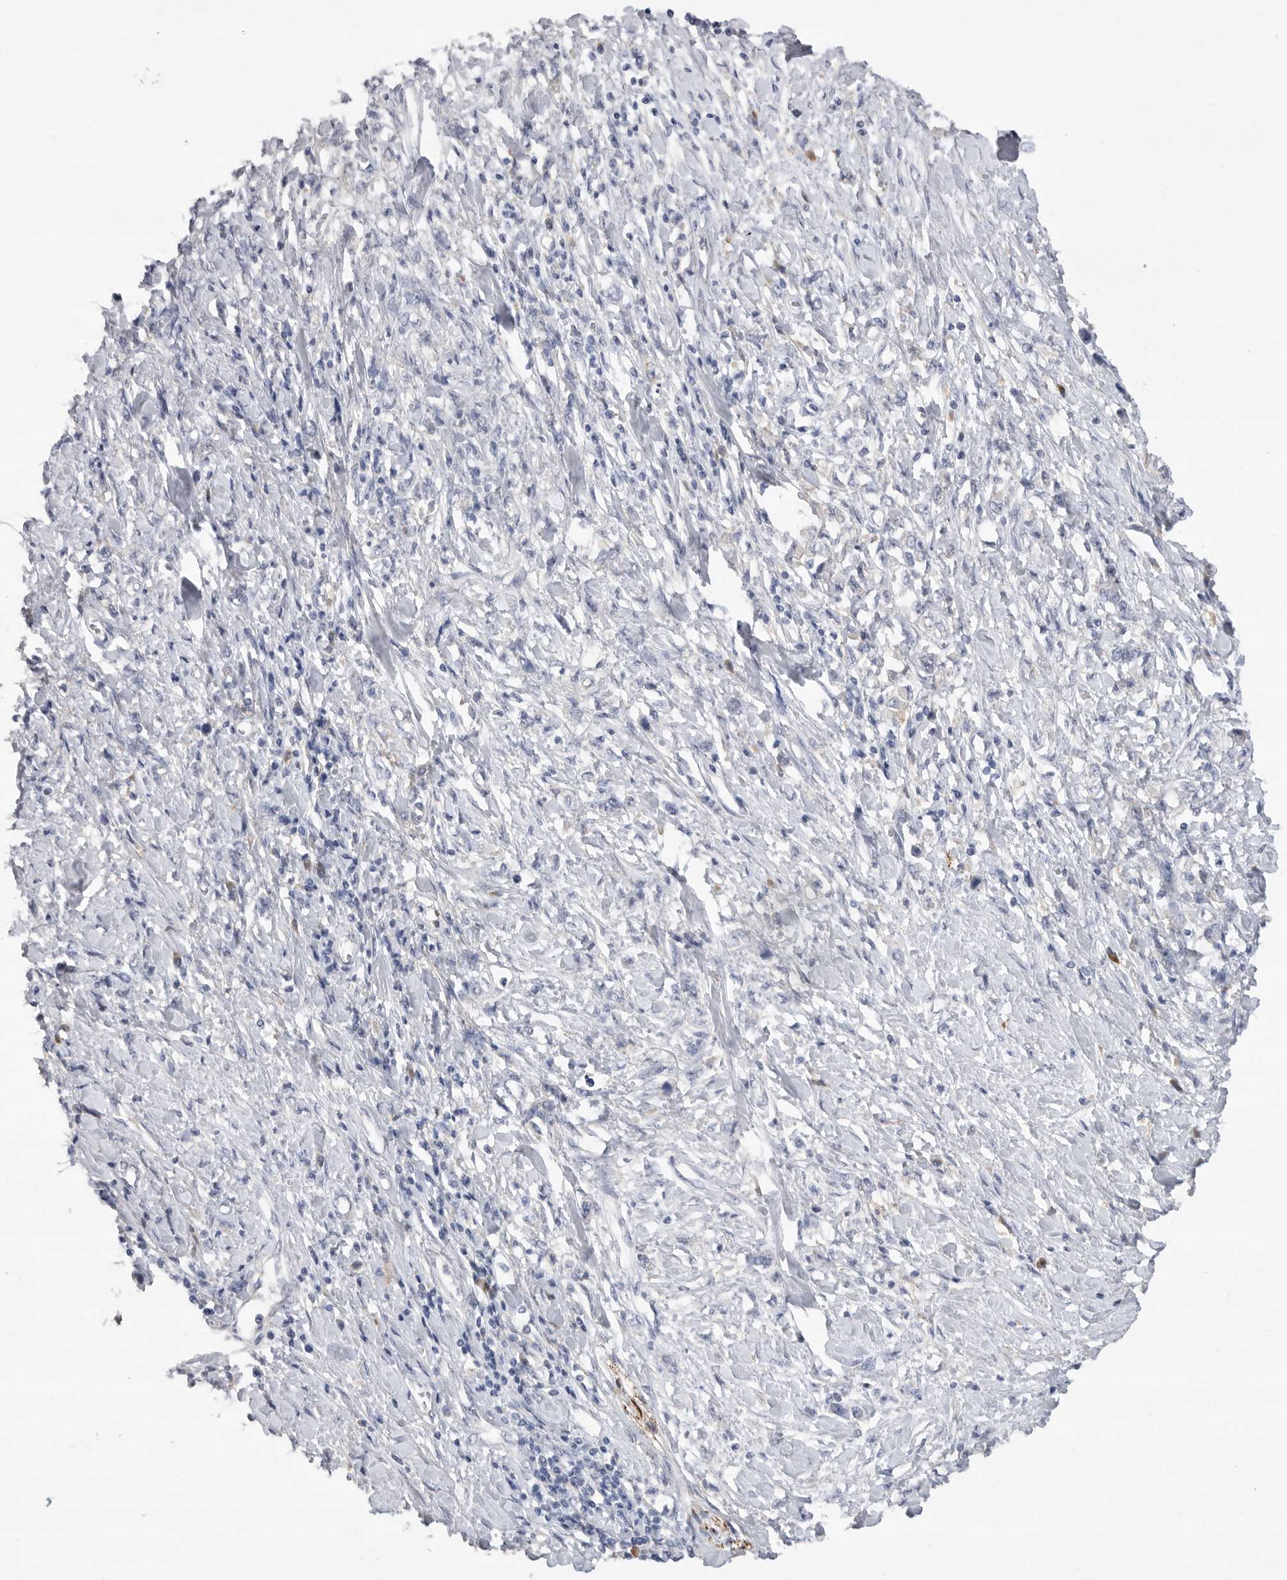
{"staining": {"intensity": "negative", "quantity": "none", "location": "none"}, "tissue": "stomach cancer", "cell_type": "Tumor cells", "image_type": "cancer", "snomed": [{"axis": "morphology", "description": "Adenocarcinoma, NOS"}, {"axis": "topography", "description": "Stomach"}], "caption": "Stomach cancer (adenocarcinoma) stained for a protein using IHC demonstrates no expression tumor cells.", "gene": "EDEM3", "patient": {"sex": "female", "age": 76}}